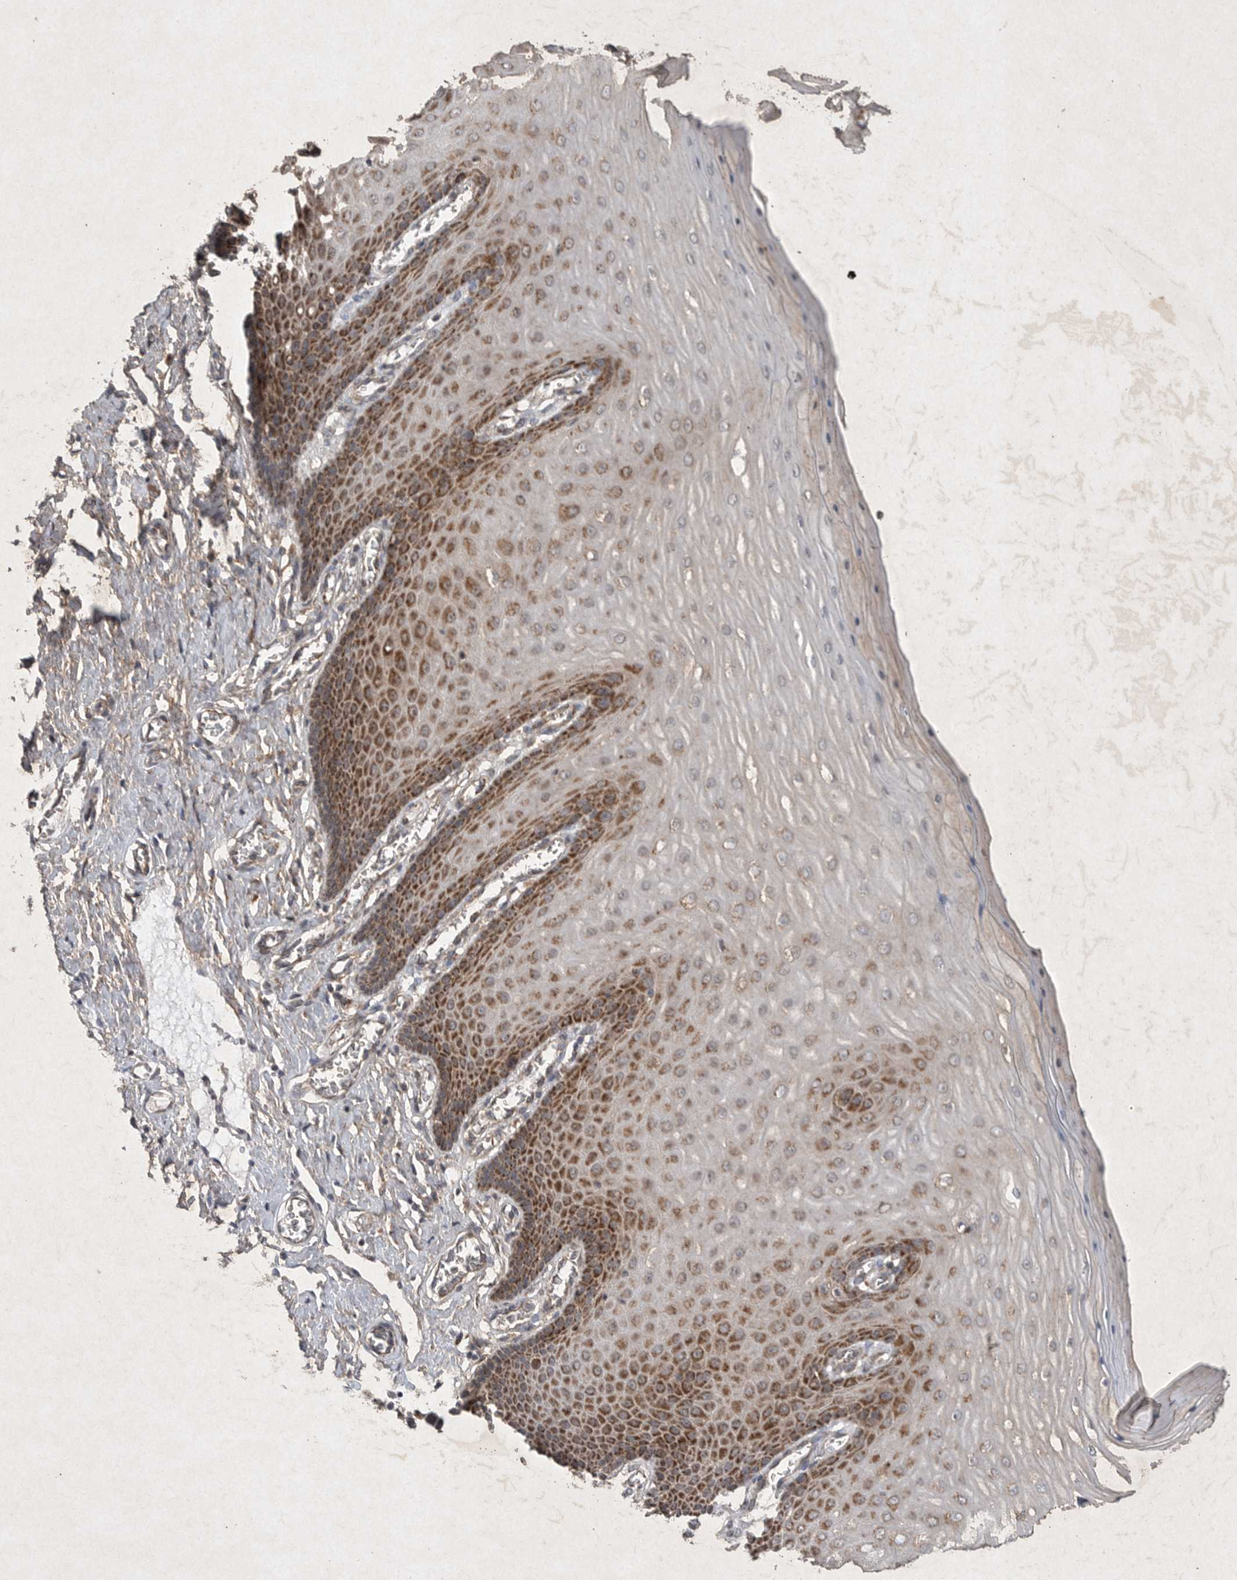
{"staining": {"intensity": "strong", "quantity": "25%-75%", "location": "cytoplasmic/membranous"}, "tissue": "cervix", "cell_type": "Glandular cells", "image_type": "normal", "snomed": [{"axis": "morphology", "description": "Normal tissue, NOS"}, {"axis": "topography", "description": "Cervix"}], "caption": "Protein expression analysis of benign human cervix reveals strong cytoplasmic/membranous staining in about 25%-75% of glandular cells. (DAB (3,3'-diaminobenzidine) IHC, brown staining for protein, blue staining for nuclei).", "gene": "DDR1", "patient": {"sex": "female", "age": 55}}